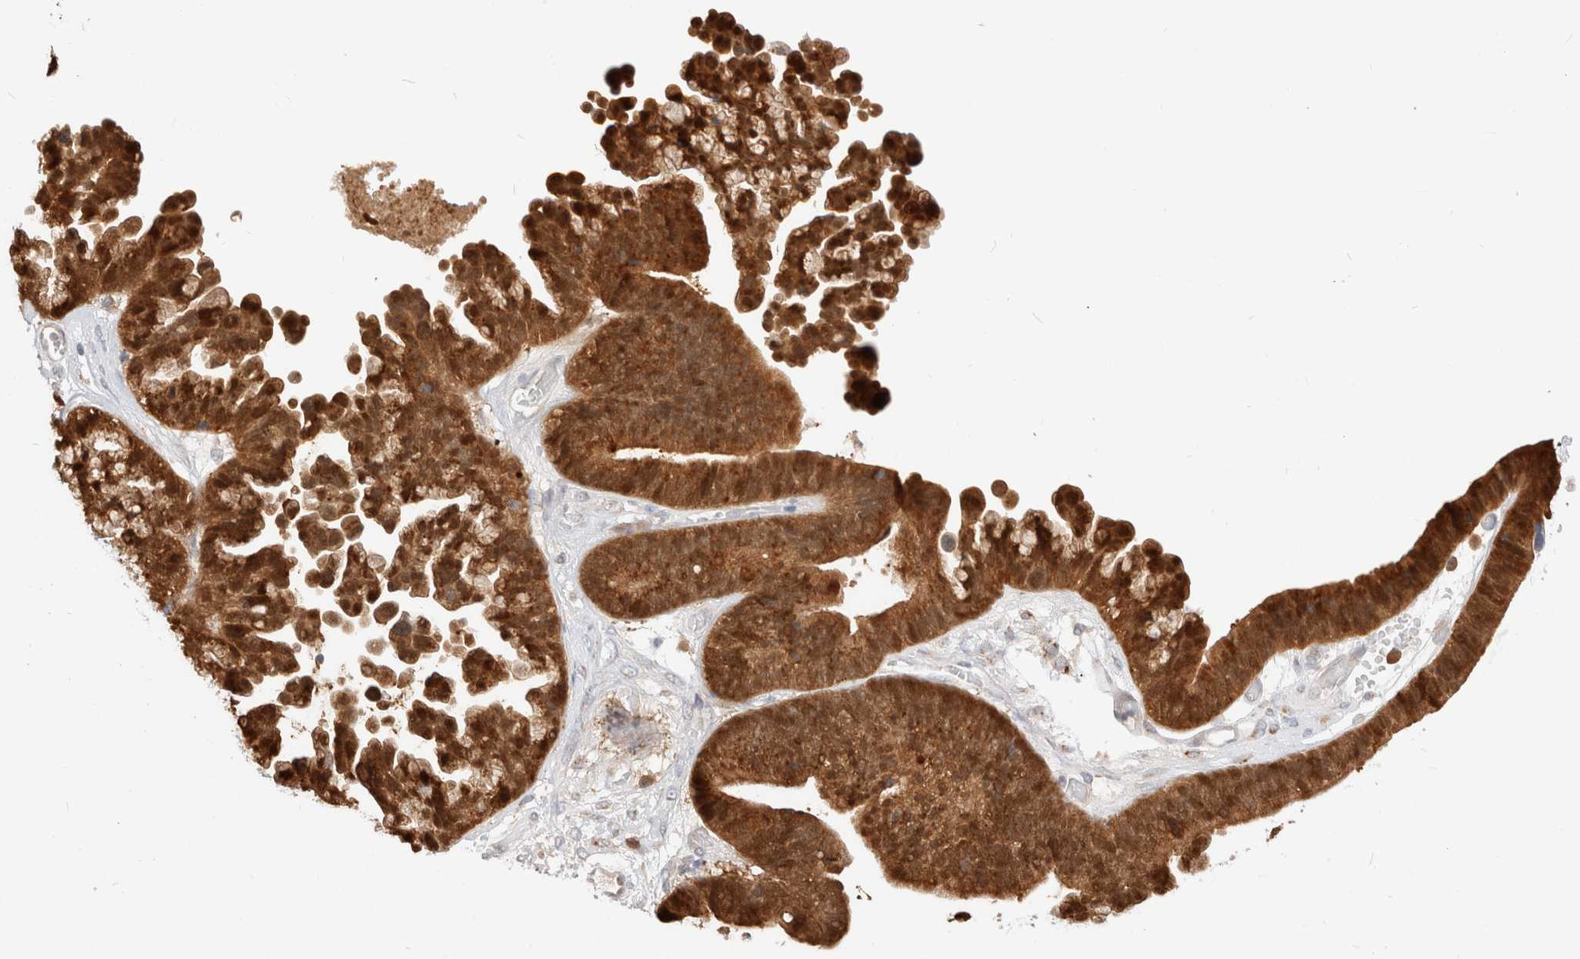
{"staining": {"intensity": "strong", "quantity": ">75%", "location": "cytoplasmic/membranous,nuclear"}, "tissue": "ovarian cancer", "cell_type": "Tumor cells", "image_type": "cancer", "snomed": [{"axis": "morphology", "description": "Cystadenocarcinoma, serous, NOS"}, {"axis": "topography", "description": "Ovary"}], "caption": "Protein expression analysis of human ovarian cancer reveals strong cytoplasmic/membranous and nuclear expression in approximately >75% of tumor cells.", "gene": "EFCAB13", "patient": {"sex": "female", "age": 56}}